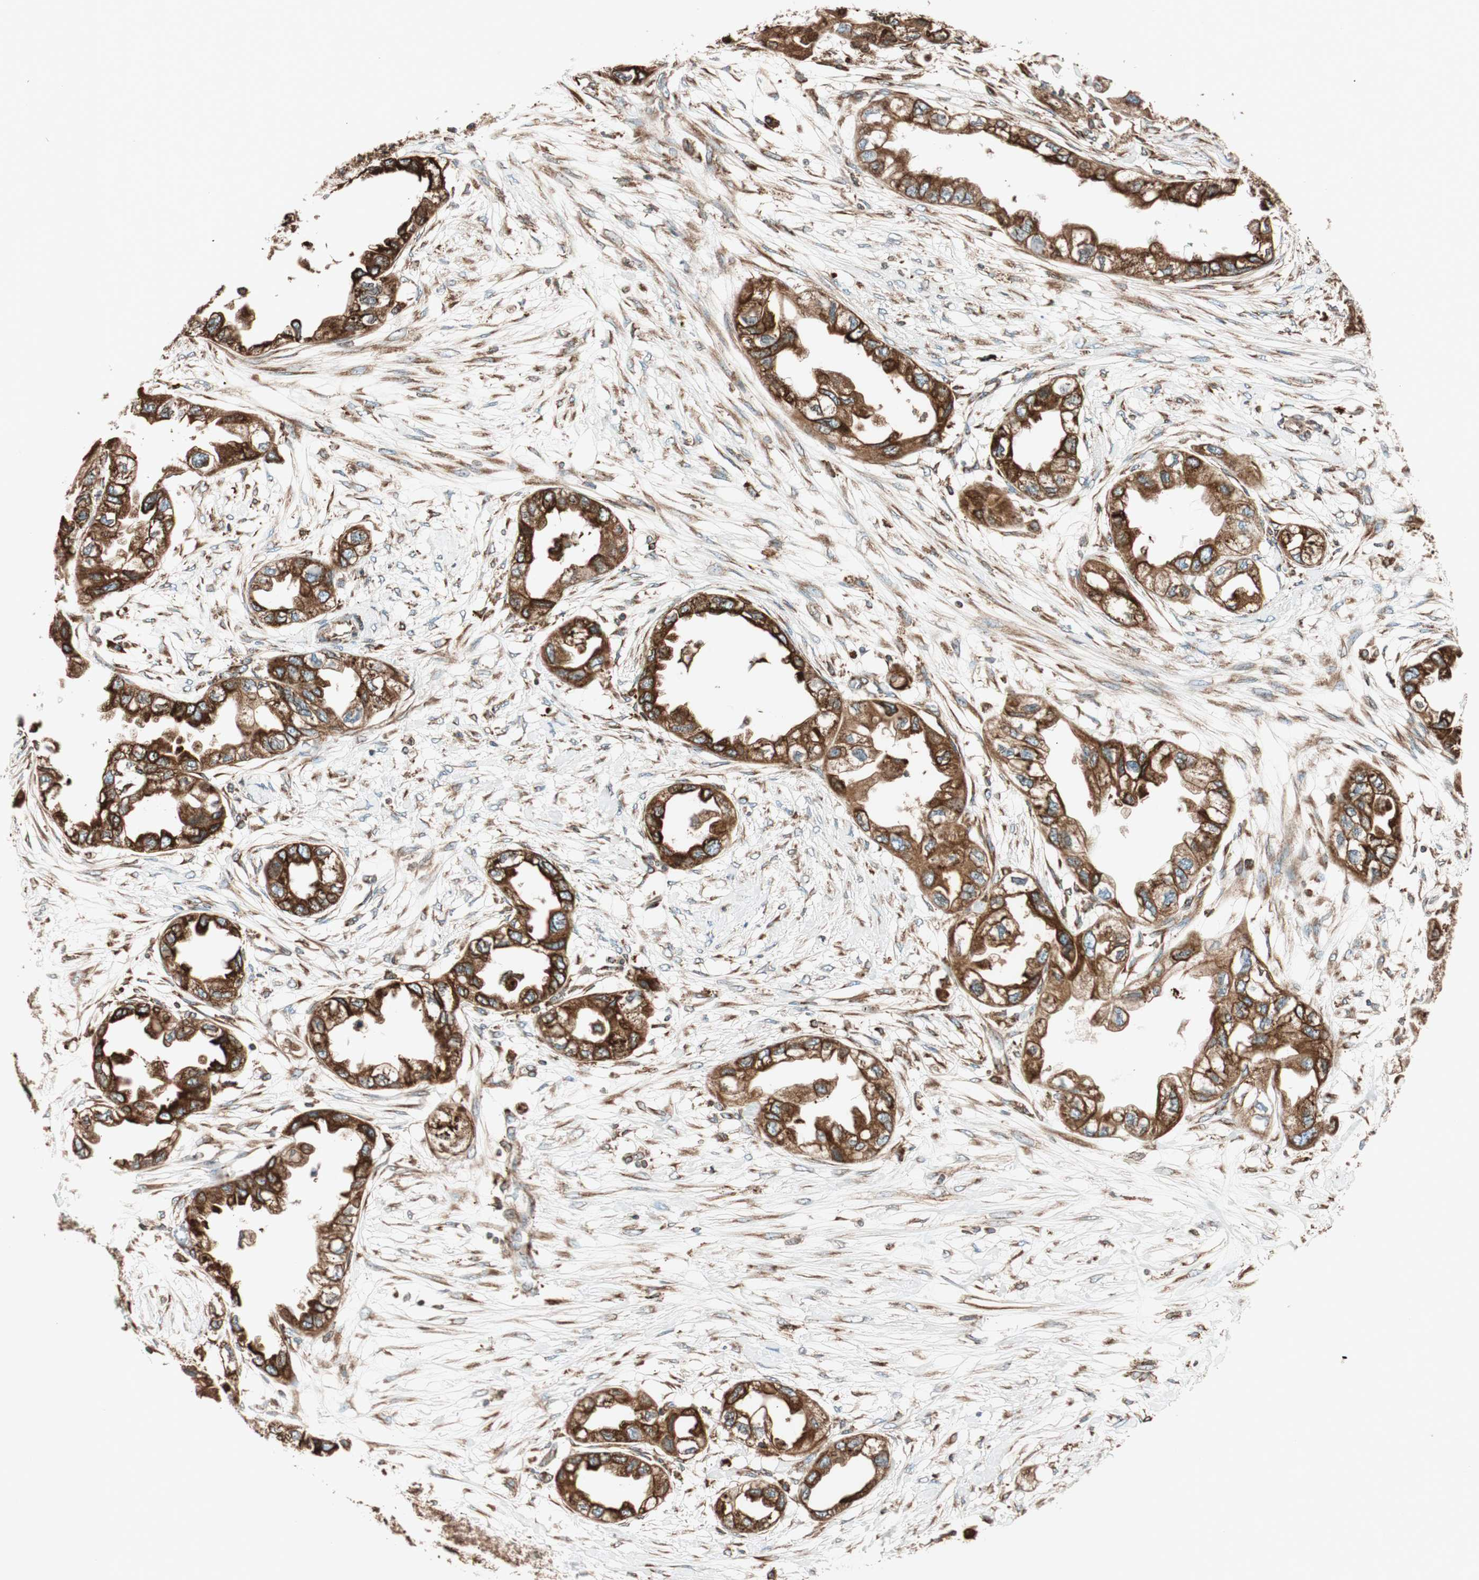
{"staining": {"intensity": "strong", "quantity": ">75%", "location": "cytoplasmic/membranous"}, "tissue": "endometrial cancer", "cell_type": "Tumor cells", "image_type": "cancer", "snomed": [{"axis": "morphology", "description": "Adenocarcinoma, NOS"}, {"axis": "topography", "description": "Endometrium"}], "caption": "The photomicrograph demonstrates staining of adenocarcinoma (endometrial), revealing strong cytoplasmic/membranous protein expression (brown color) within tumor cells.", "gene": "PRKCSH", "patient": {"sex": "female", "age": 67}}